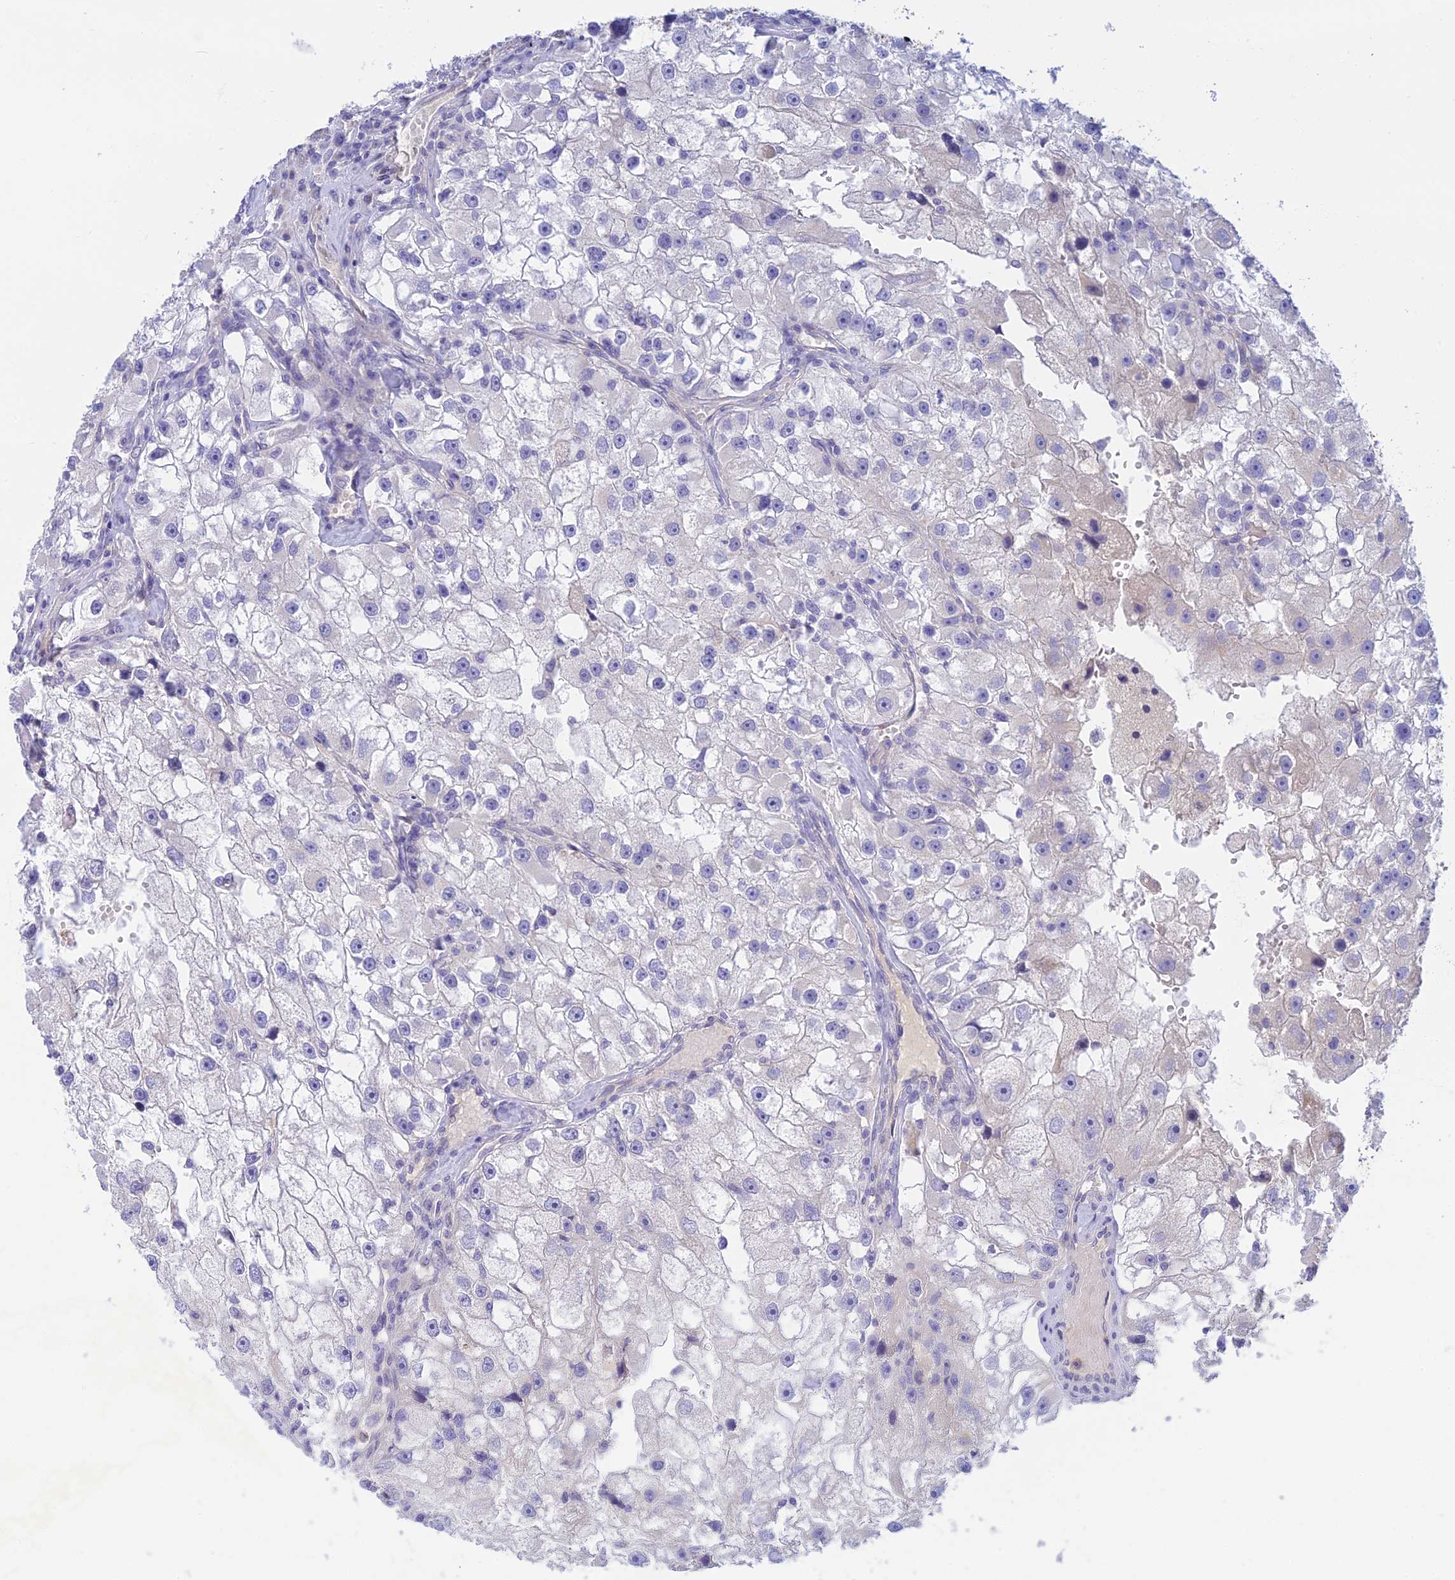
{"staining": {"intensity": "negative", "quantity": "none", "location": "none"}, "tissue": "renal cancer", "cell_type": "Tumor cells", "image_type": "cancer", "snomed": [{"axis": "morphology", "description": "Adenocarcinoma, NOS"}, {"axis": "topography", "description": "Kidney"}], "caption": "The photomicrograph shows no staining of tumor cells in adenocarcinoma (renal).", "gene": "INTS13", "patient": {"sex": "male", "age": 63}}